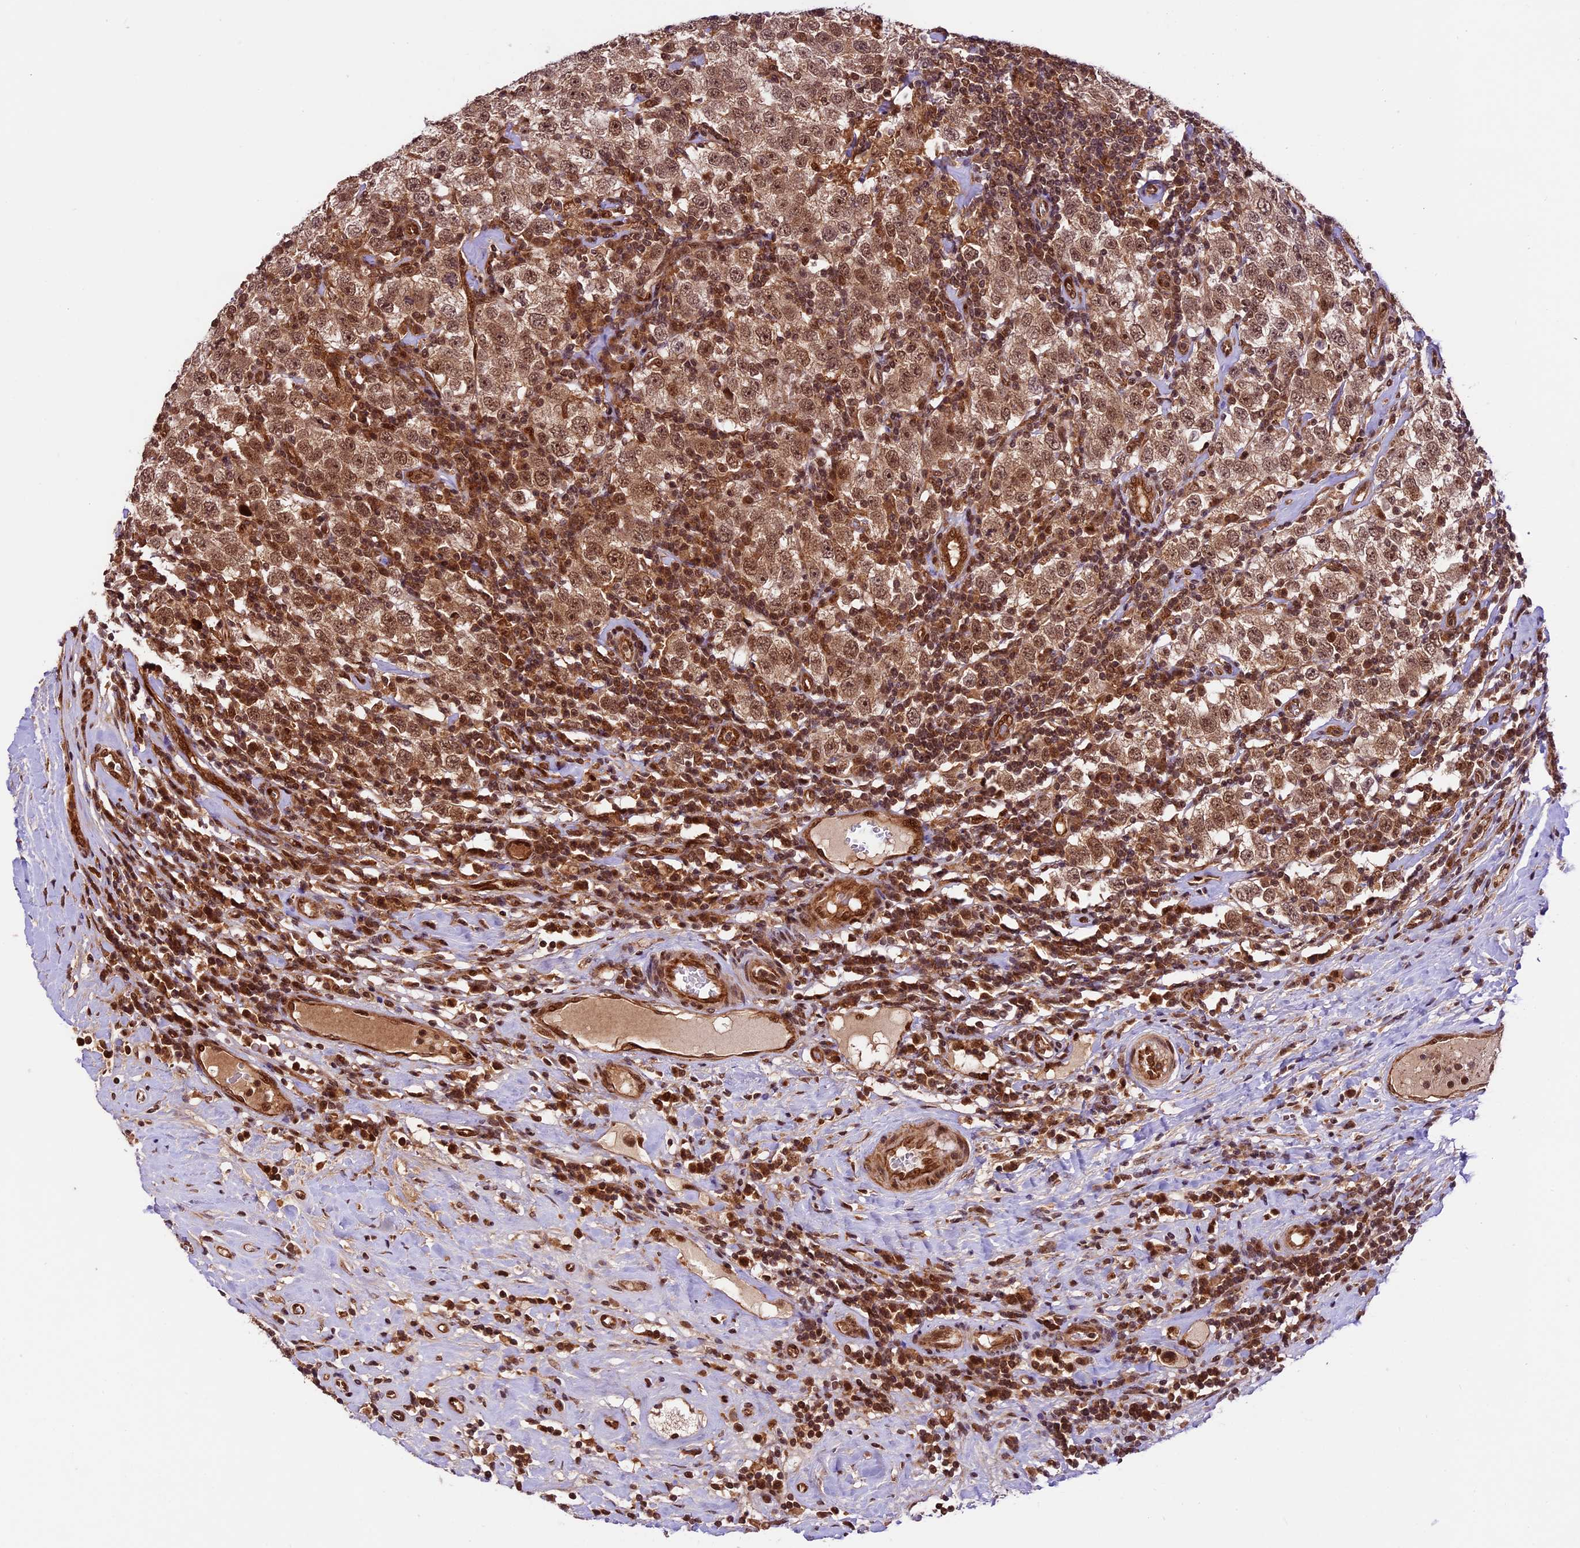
{"staining": {"intensity": "moderate", "quantity": ">75%", "location": "cytoplasmic/membranous,nuclear"}, "tissue": "testis cancer", "cell_type": "Tumor cells", "image_type": "cancer", "snomed": [{"axis": "morphology", "description": "Seminoma, NOS"}, {"axis": "topography", "description": "Testis"}], "caption": "A medium amount of moderate cytoplasmic/membranous and nuclear staining is appreciated in about >75% of tumor cells in testis seminoma tissue.", "gene": "DHX38", "patient": {"sex": "male", "age": 41}}